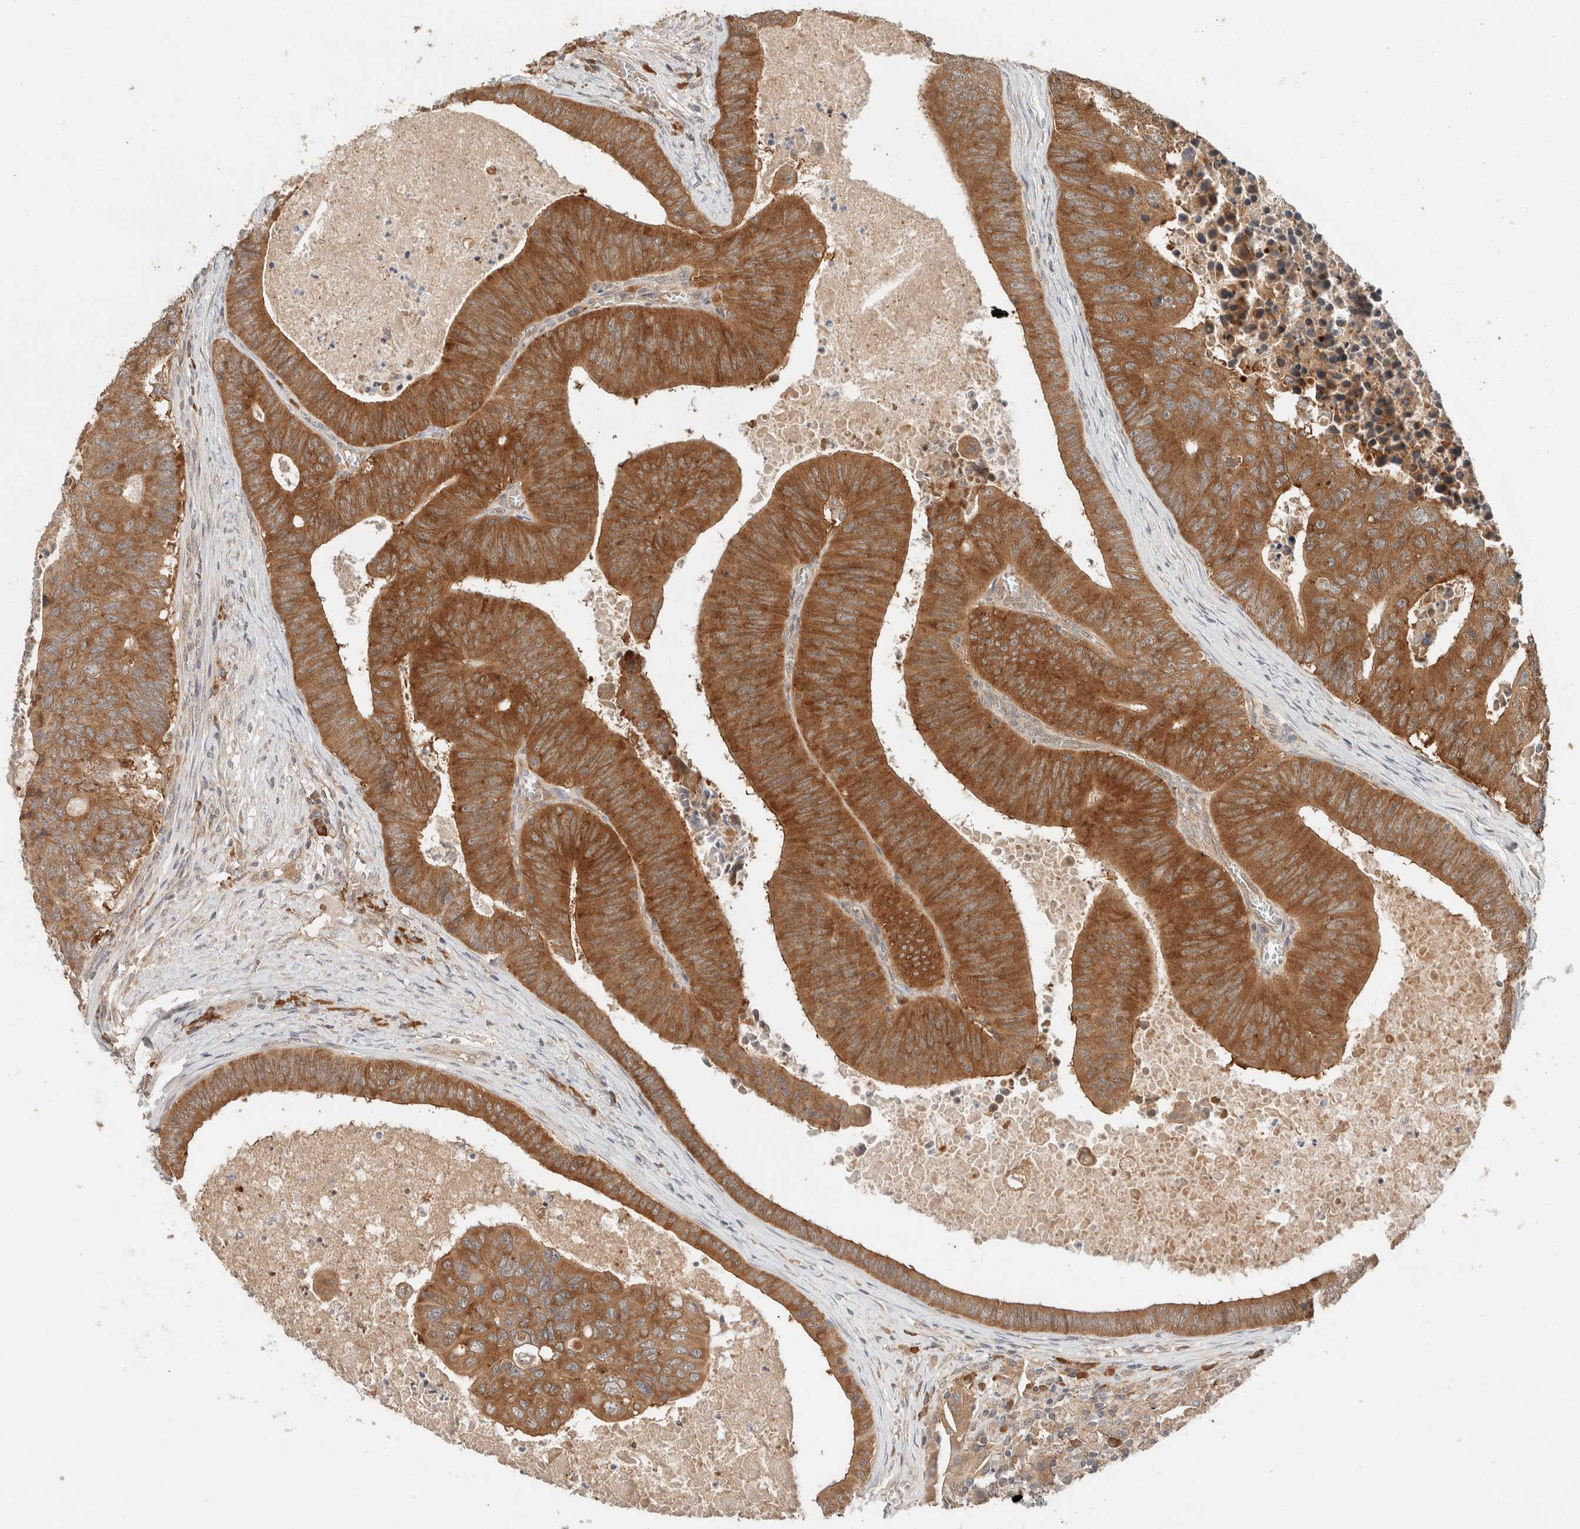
{"staining": {"intensity": "moderate", "quantity": ">75%", "location": "cytoplasmic/membranous"}, "tissue": "colorectal cancer", "cell_type": "Tumor cells", "image_type": "cancer", "snomed": [{"axis": "morphology", "description": "Adenocarcinoma, NOS"}, {"axis": "topography", "description": "Colon"}], "caption": "A brown stain shows moderate cytoplasmic/membranous expression of a protein in colorectal adenocarcinoma tumor cells.", "gene": "ARFGEF2", "patient": {"sex": "male", "age": 87}}